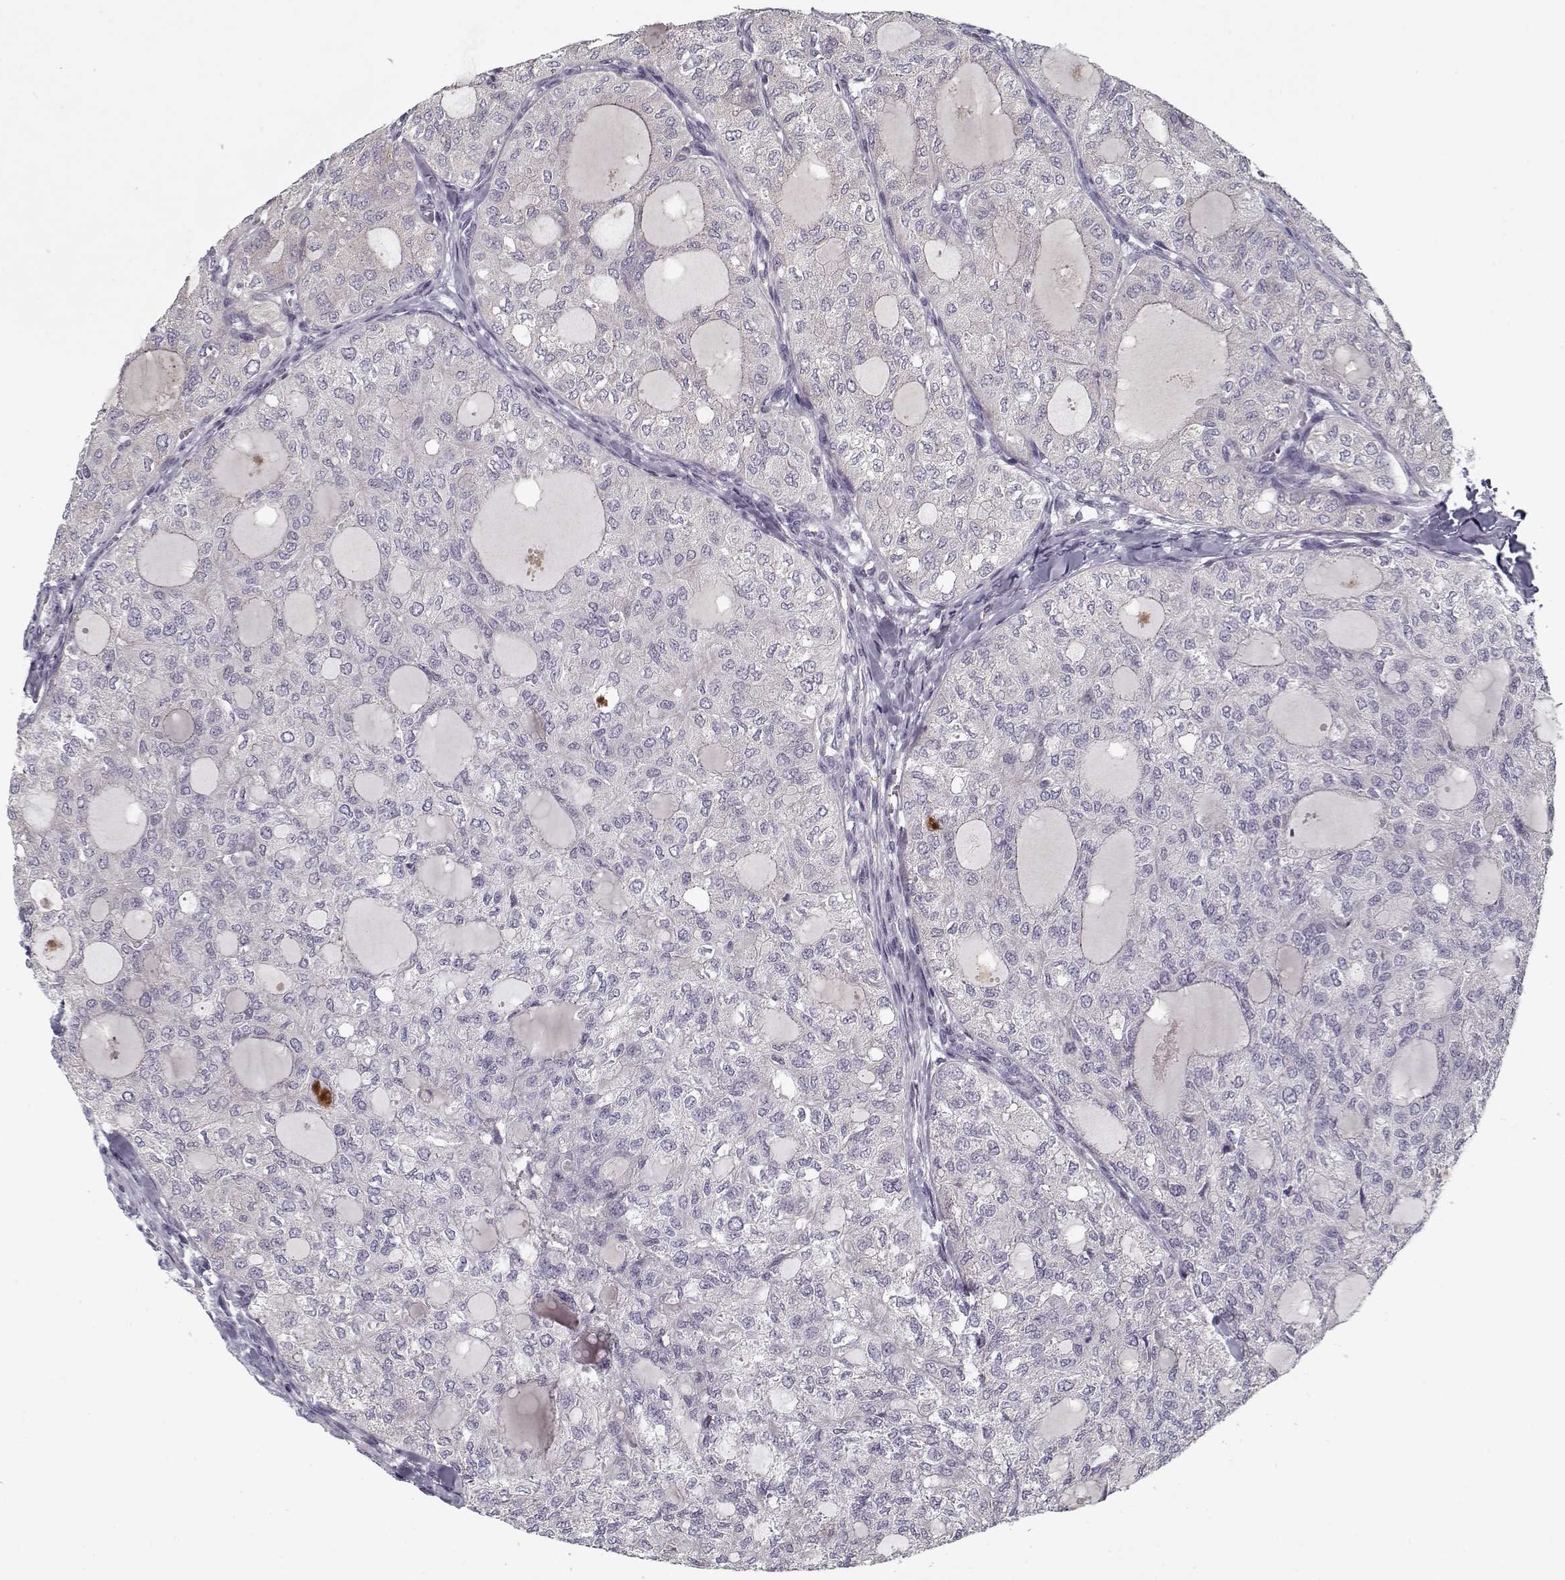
{"staining": {"intensity": "negative", "quantity": "none", "location": "none"}, "tissue": "thyroid cancer", "cell_type": "Tumor cells", "image_type": "cancer", "snomed": [{"axis": "morphology", "description": "Follicular adenoma carcinoma, NOS"}, {"axis": "topography", "description": "Thyroid gland"}], "caption": "The IHC photomicrograph has no significant staining in tumor cells of thyroid follicular adenoma carcinoma tissue.", "gene": "UNC13D", "patient": {"sex": "male", "age": 75}}